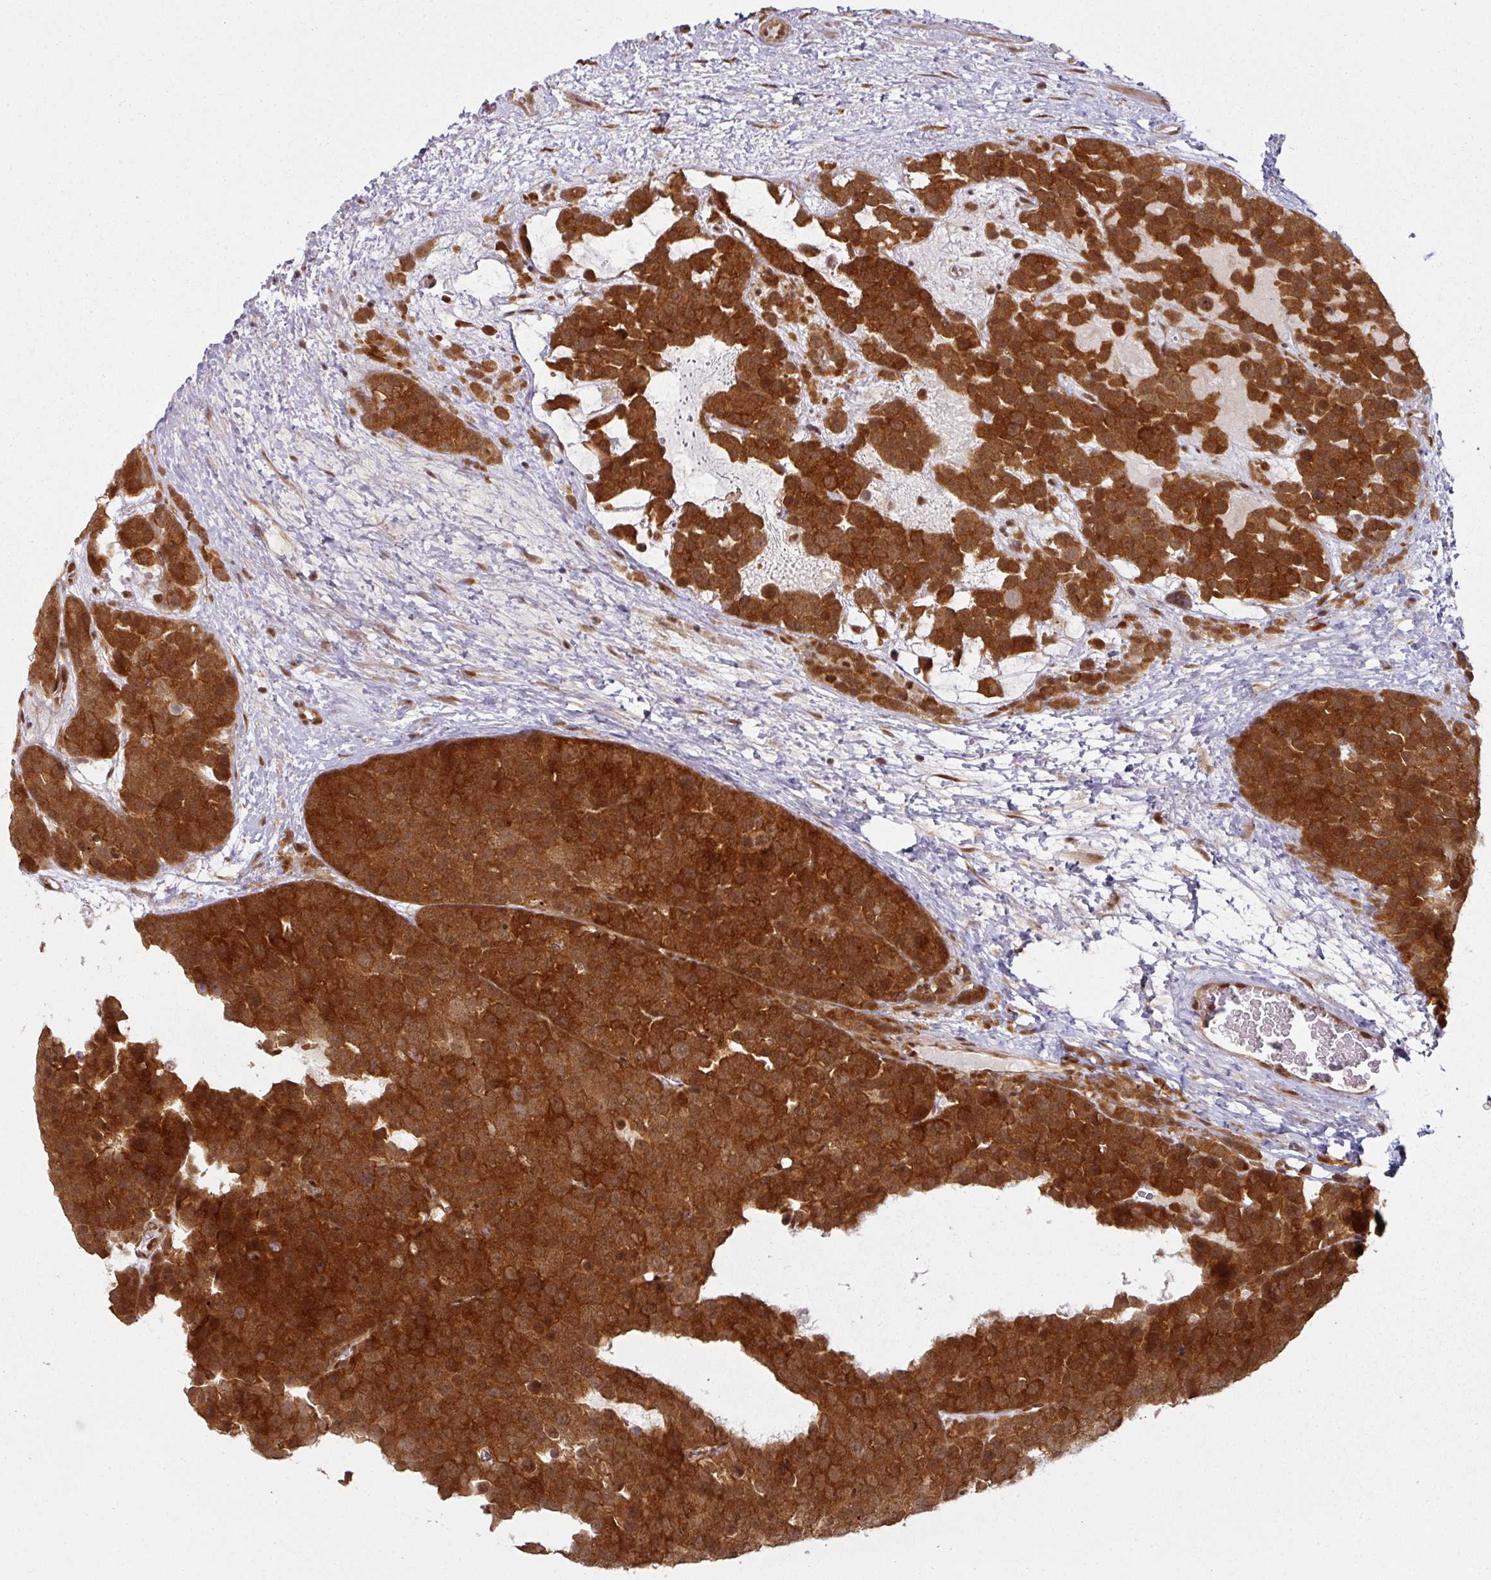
{"staining": {"intensity": "strong", "quantity": ">75%", "location": "cytoplasmic/membranous,nuclear"}, "tissue": "testis cancer", "cell_type": "Tumor cells", "image_type": "cancer", "snomed": [{"axis": "morphology", "description": "Seminoma, NOS"}, {"axis": "topography", "description": "Testis"}], "caption": "An image of human testis cancer (seminoma) stained for a protein reveals strong cytoplasmic/membranous and nuclear brown staining in tumor cells.", "gene": "SIK3", "patient": {"sex": "male", "age": 71}}